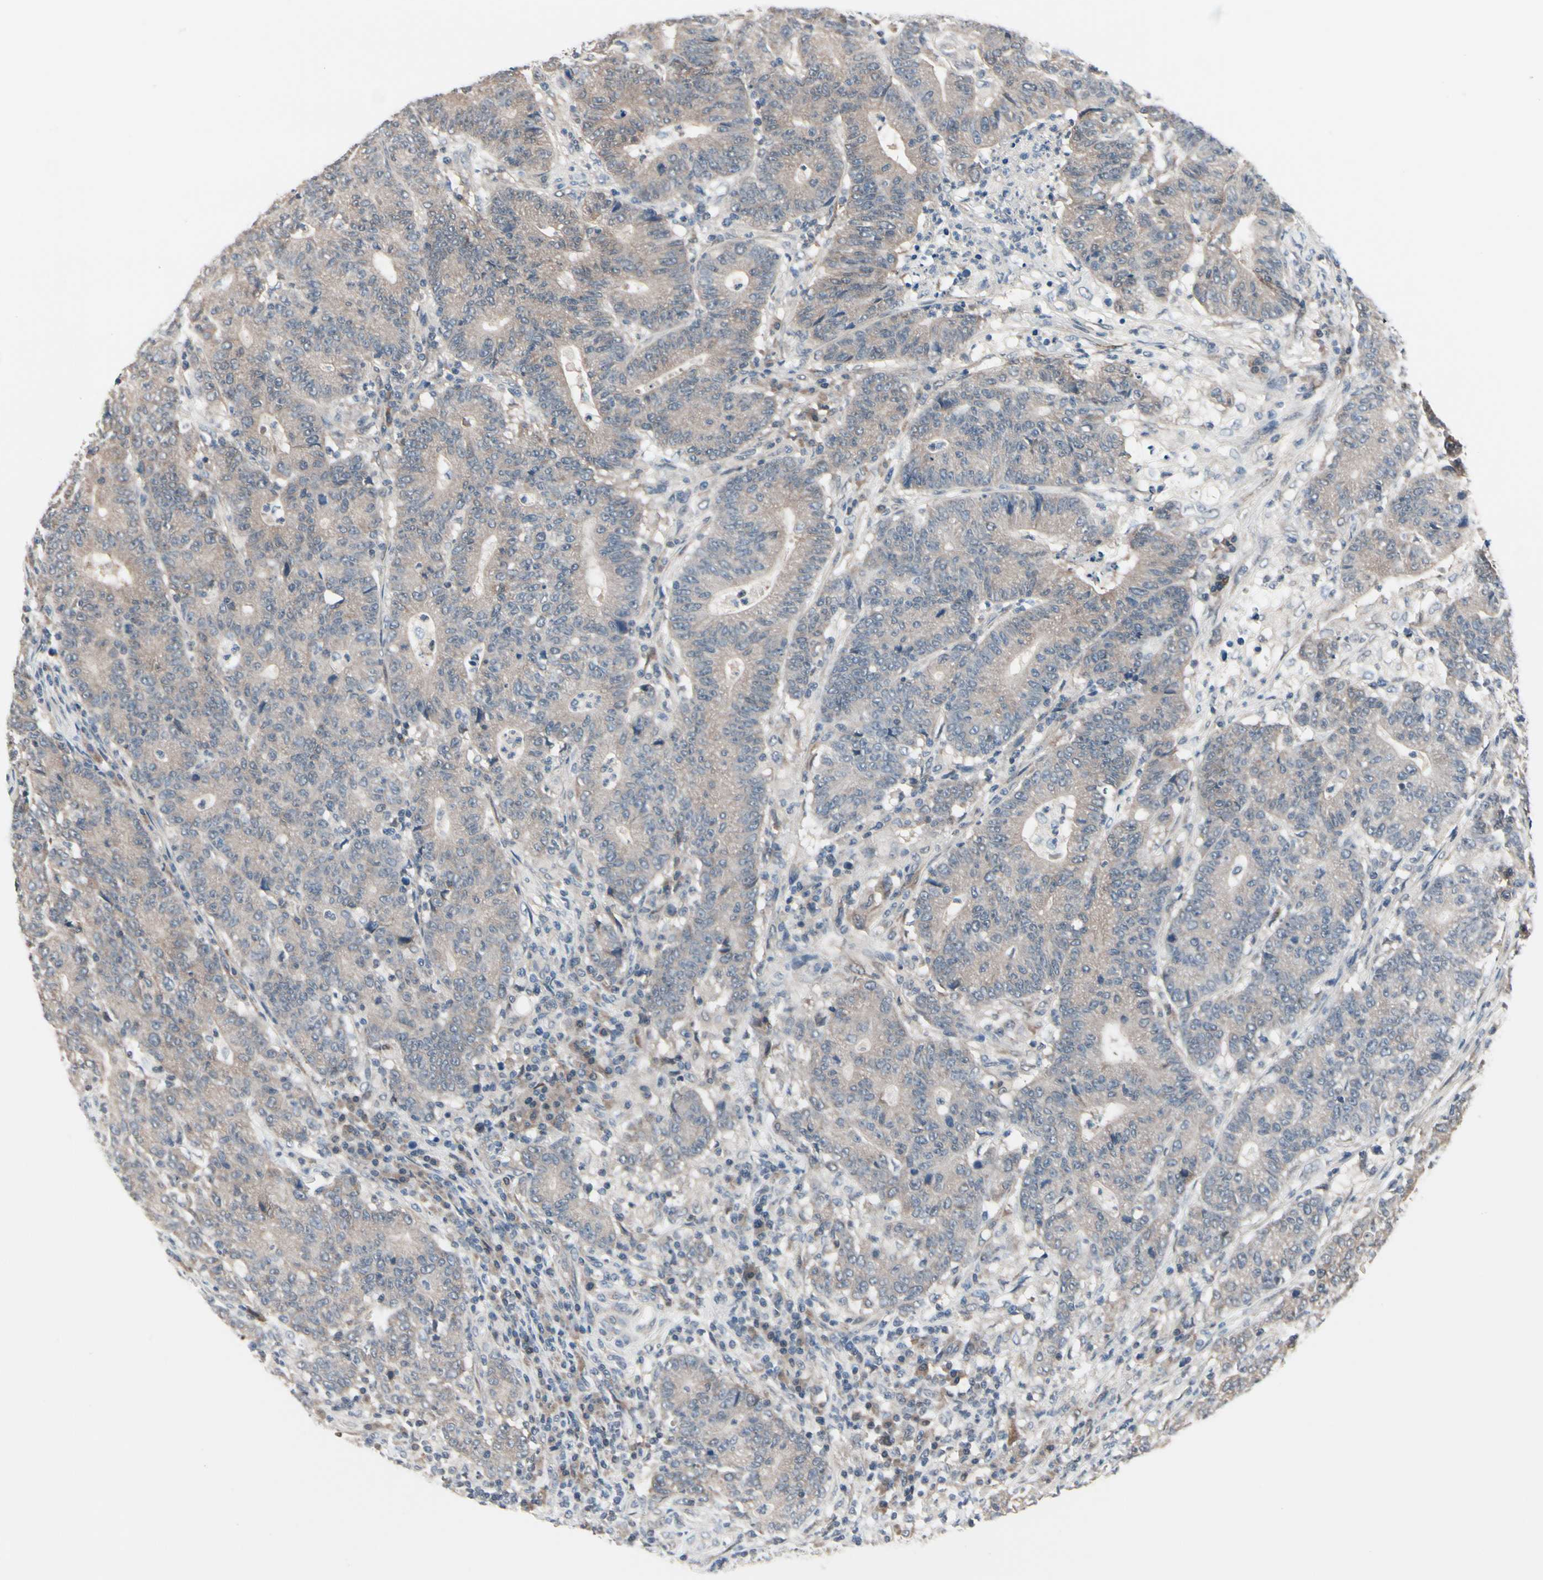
{"staining": {"intensity": "weak", "quantity": ">75%", "location": "cytoplasmic/membranous"}, "tissue": "colorectal cancer", "cell_type": "Tumor cells", "image_type": "cancer", "snomed": [{"axis": "morphology", "description": "Normal tissue, NOS"}, {"axis": "morphology", "description": "Adenocarcinoma, NOS"}, {"axis": "topography", "description": "Colon"}], "caption": "About >75% of tumor cells in human colorectal cancer exhibit weak cytoplasmic/membranous protein expression as visualized by brown immunohistochemical staining.", "gene": "PRDX6", "patient": {"sex": "female", "age": 75}}